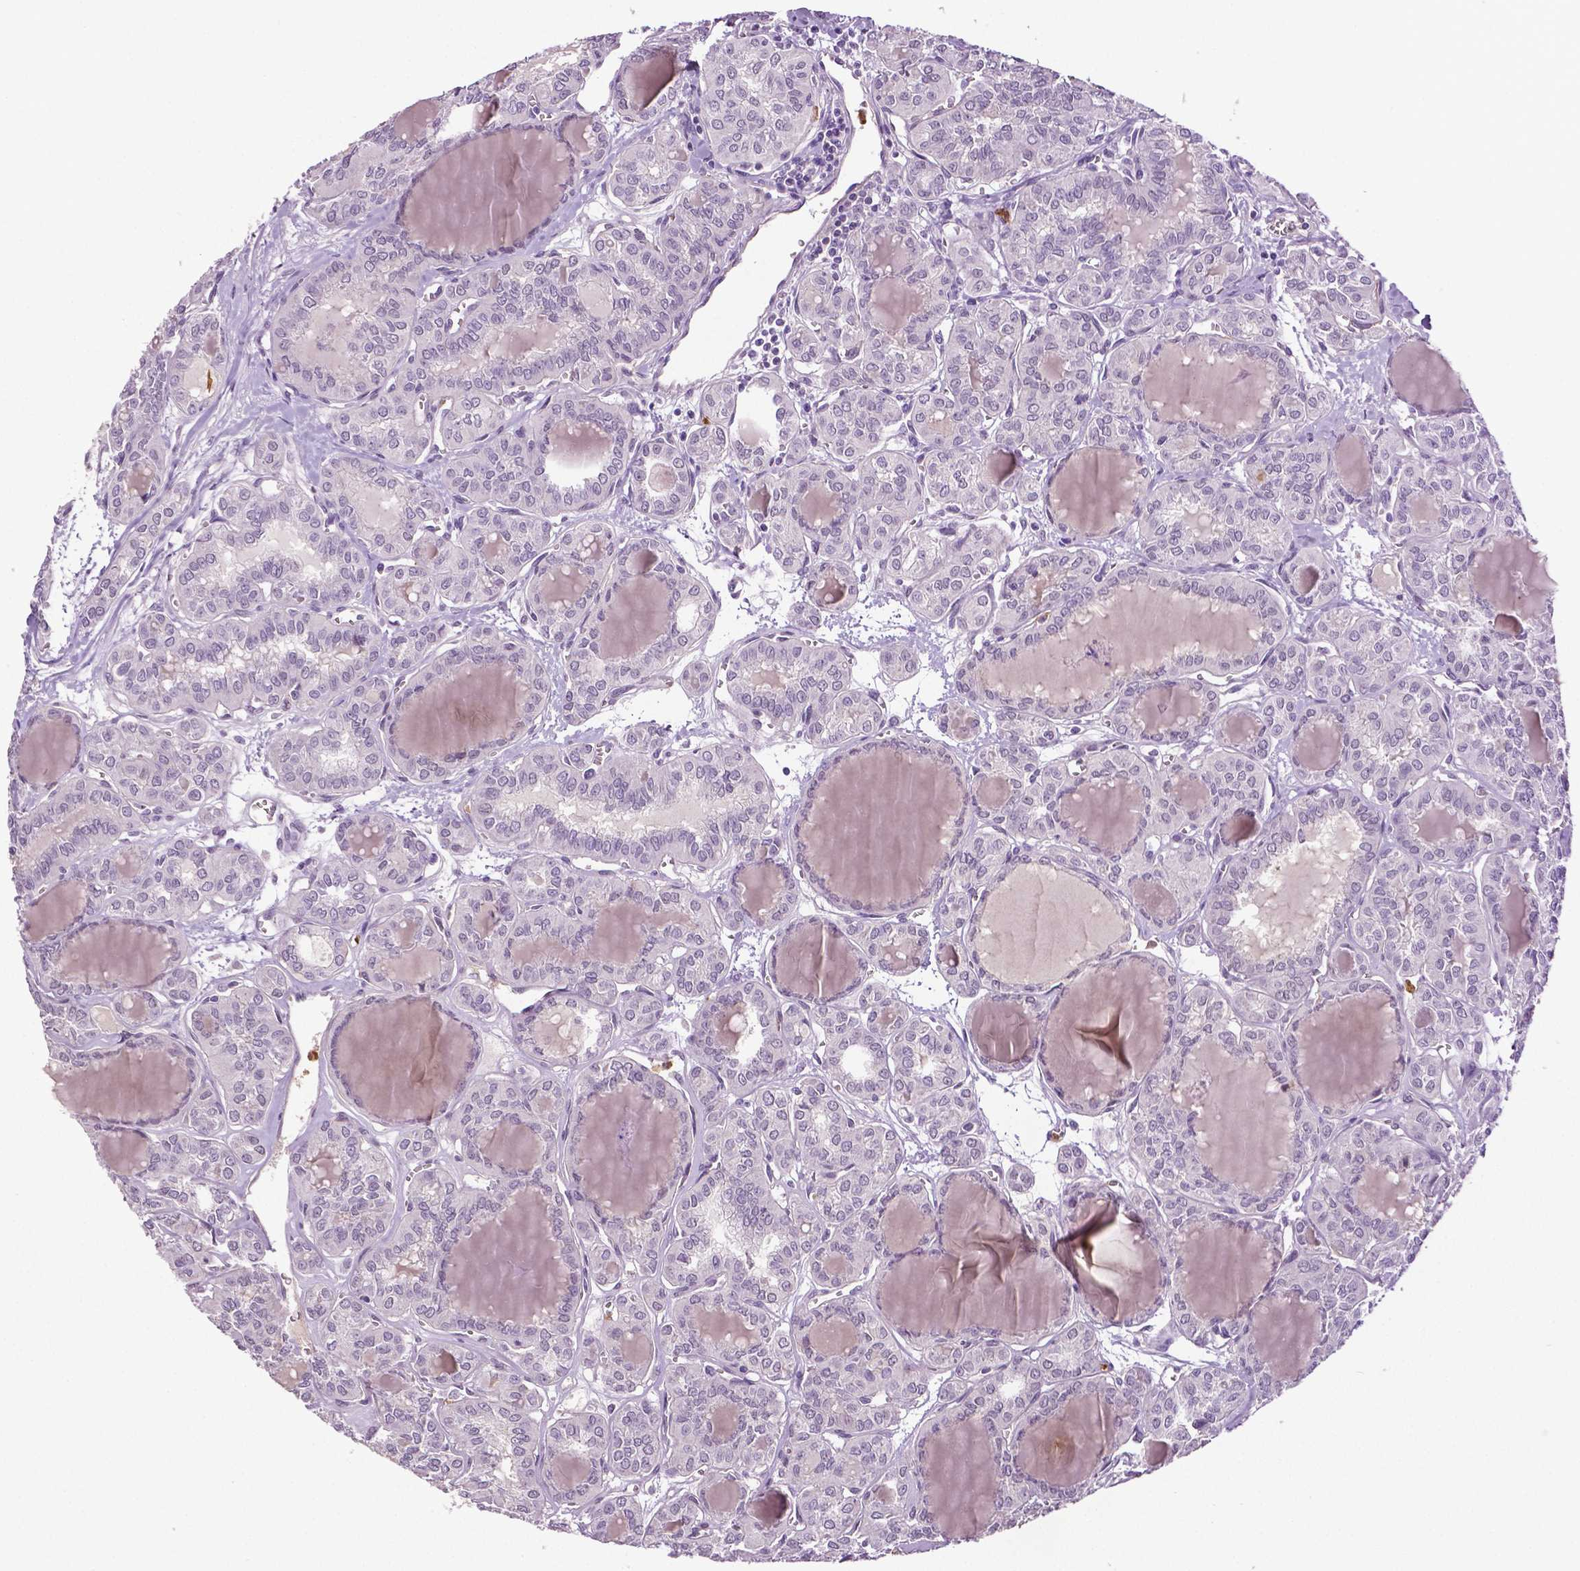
{"staining": {"intensity": "negative", "quantity": "none", "location": "none"}, "tissue": "thyroid cancer", "cell_type": "Tumor cells", "image_type": "cancer", "snomed": [{"axis": "morphology", "description": "Papillary adenocarcinoma, NOS"}, {"axis": "topography", "description": "Thyroid gland"}], "caption": "Immunohistochemical staining of human thyroid papillary adenocarcinoma exhibits no significant staining in tumor cells.", "gene": "PTPN5", "patient": {"sex": "female", "age": 41}}